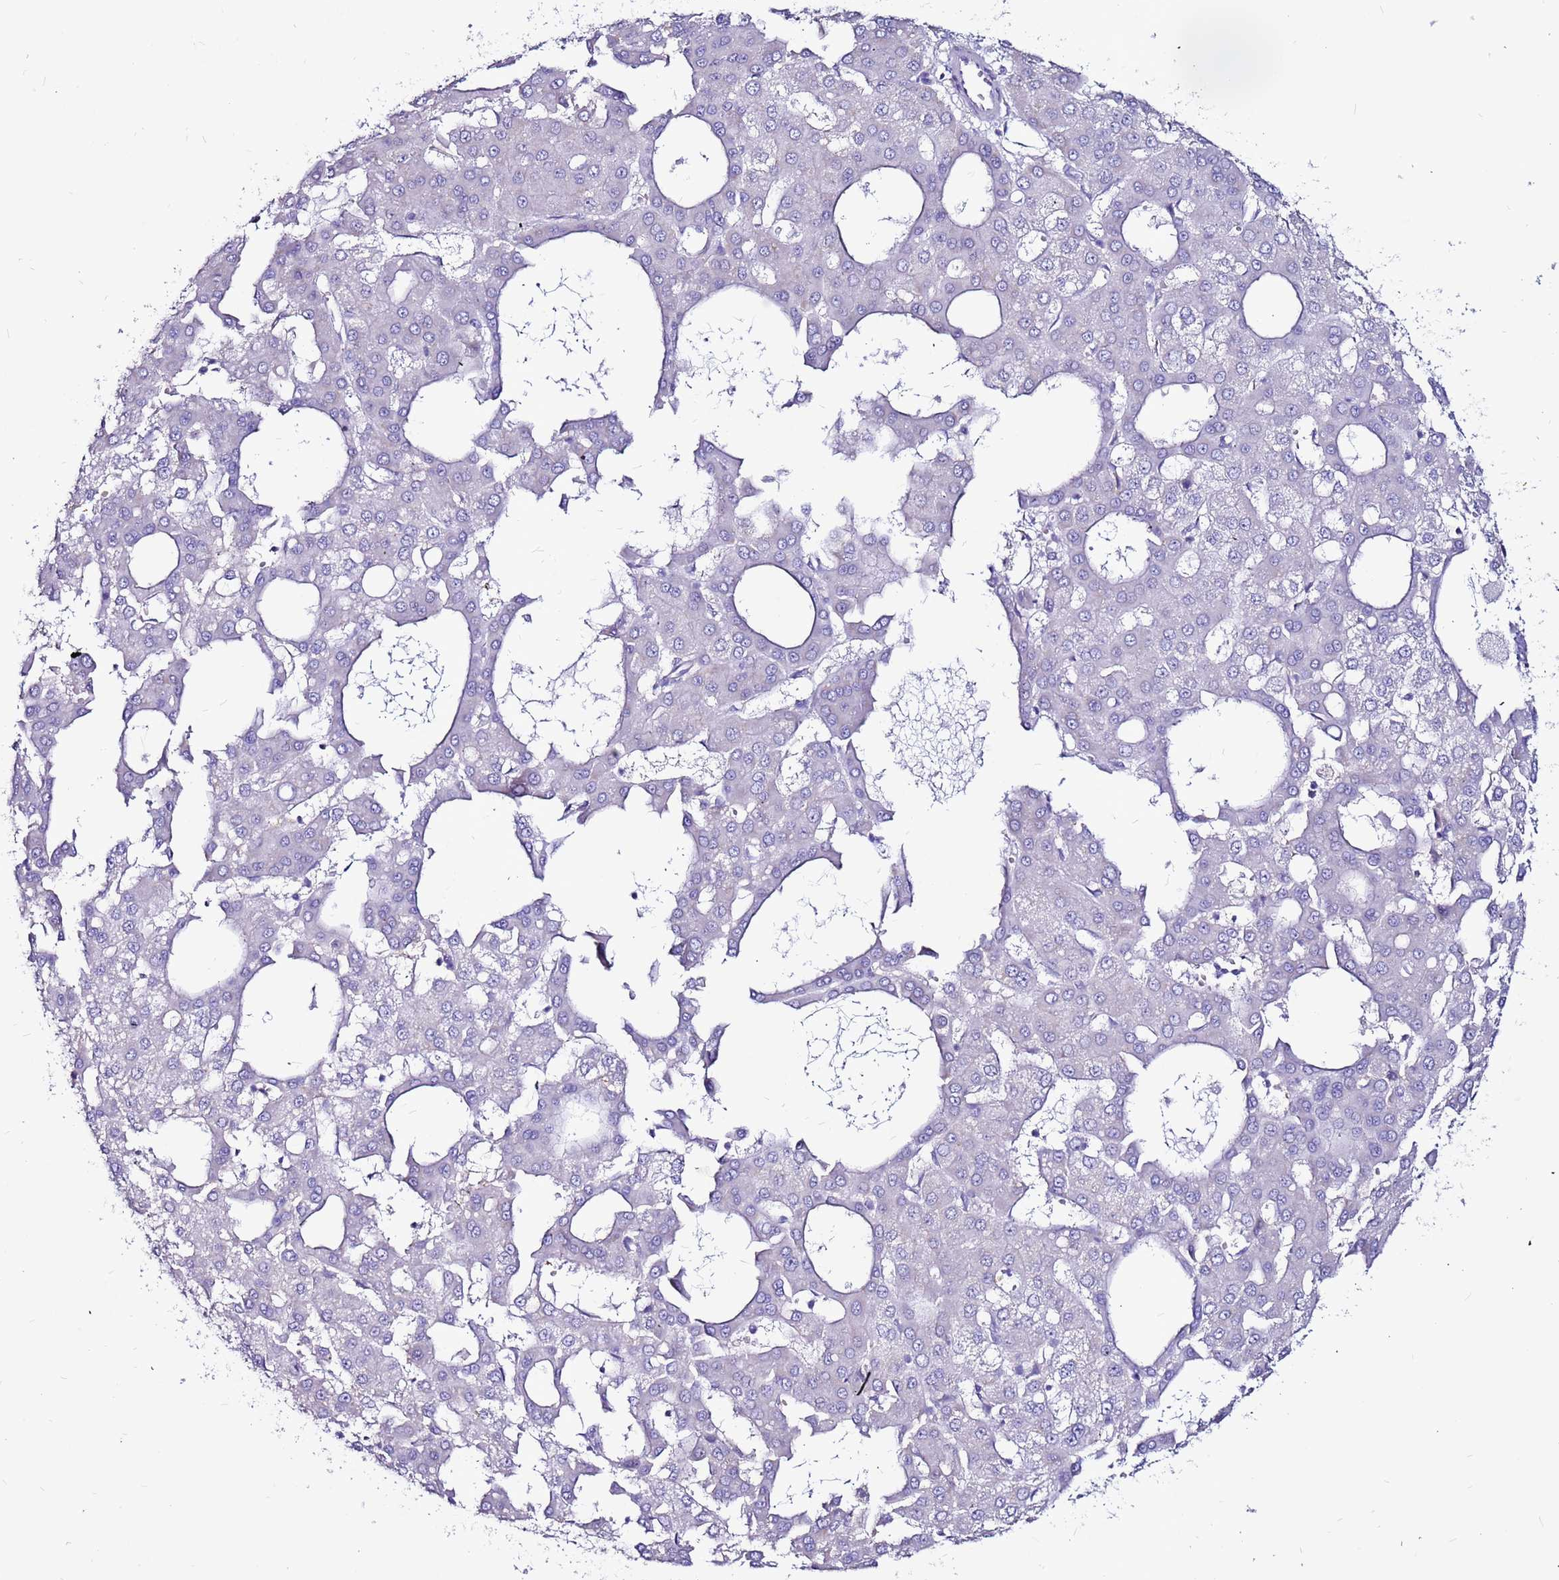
{"staining": {"intensity": "negative", "quantity": "none", "location": "none"}, "tissue": "liver cancer", "cell_type": "Tumor cells", "image_type": "cancer", "snomed": [{"axis": "morphology", "description": "Carcinoma, Hepatocellular, NOS"}, {"axis": "topography", "description": "Liver"}], "caption": "High power microscopy image of an immunohistochemistry histopathology image of hepatocellular carcinoma (liver), revealing no significant expression in tumor cells.", "gene": "SLC44A3", "patient": {"sex": "male", "age": 47}}